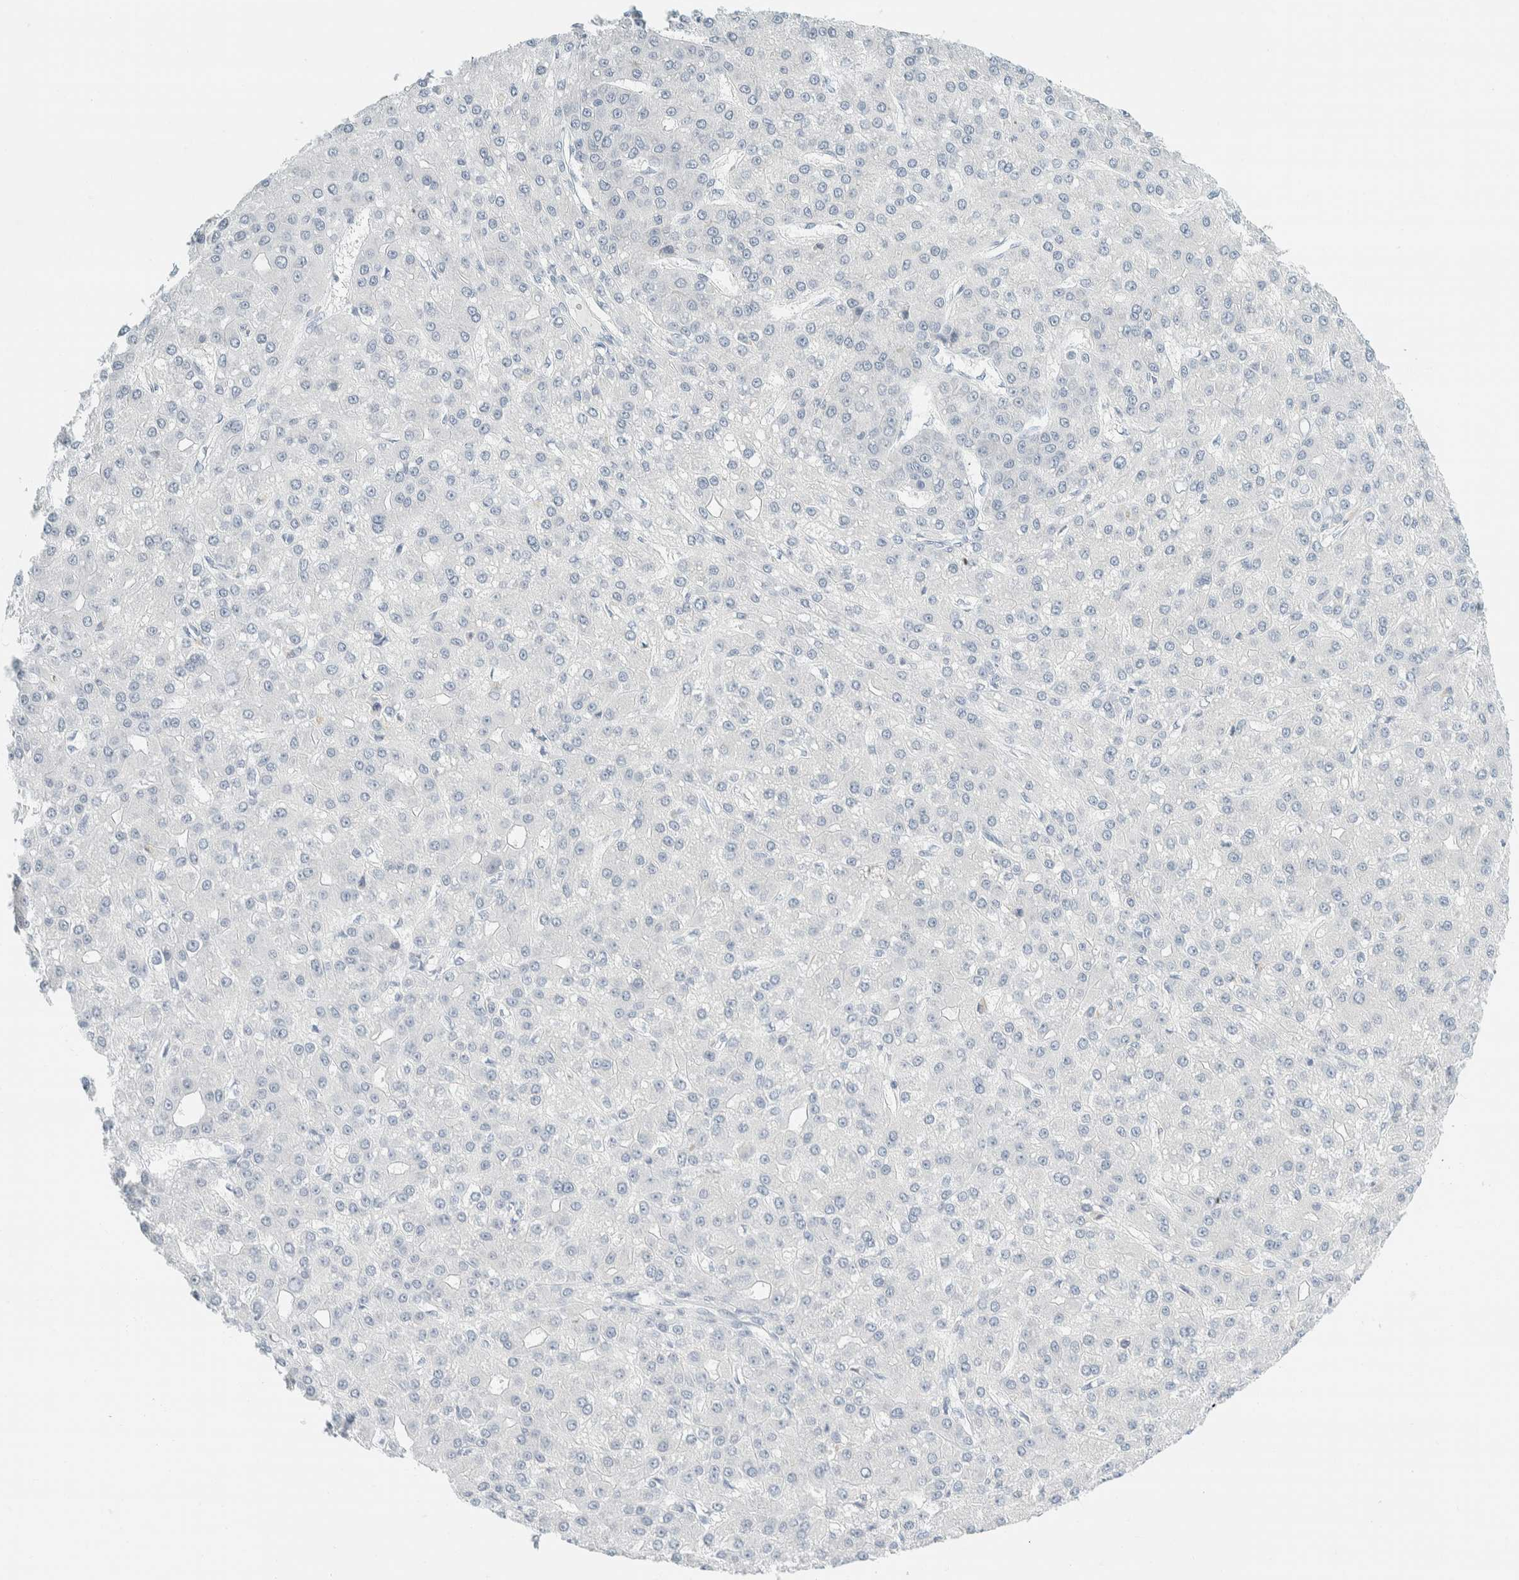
{"staining": {"intensity": "negative", "quantity": "none", "location": "none"}, "tissue": "liver cancer", "cell_type": "Tumor cells", "image_type": "cancer", "snomed": [{"axis": "morphology", "description": "Carcinoma, Hepatocellular, NOS"}, {"axis": "topography", "description": "Liver"}], "caption": "Tumor cells show no significant protein positivity in liver hepatocellular carcinoma. (DAB (3,3'-diaminobenzidine) immunohistochemistry with hematoxylin counter stain).", "gene": "ARHGAP27", "patient": {"sex": "male", "age": 67}}